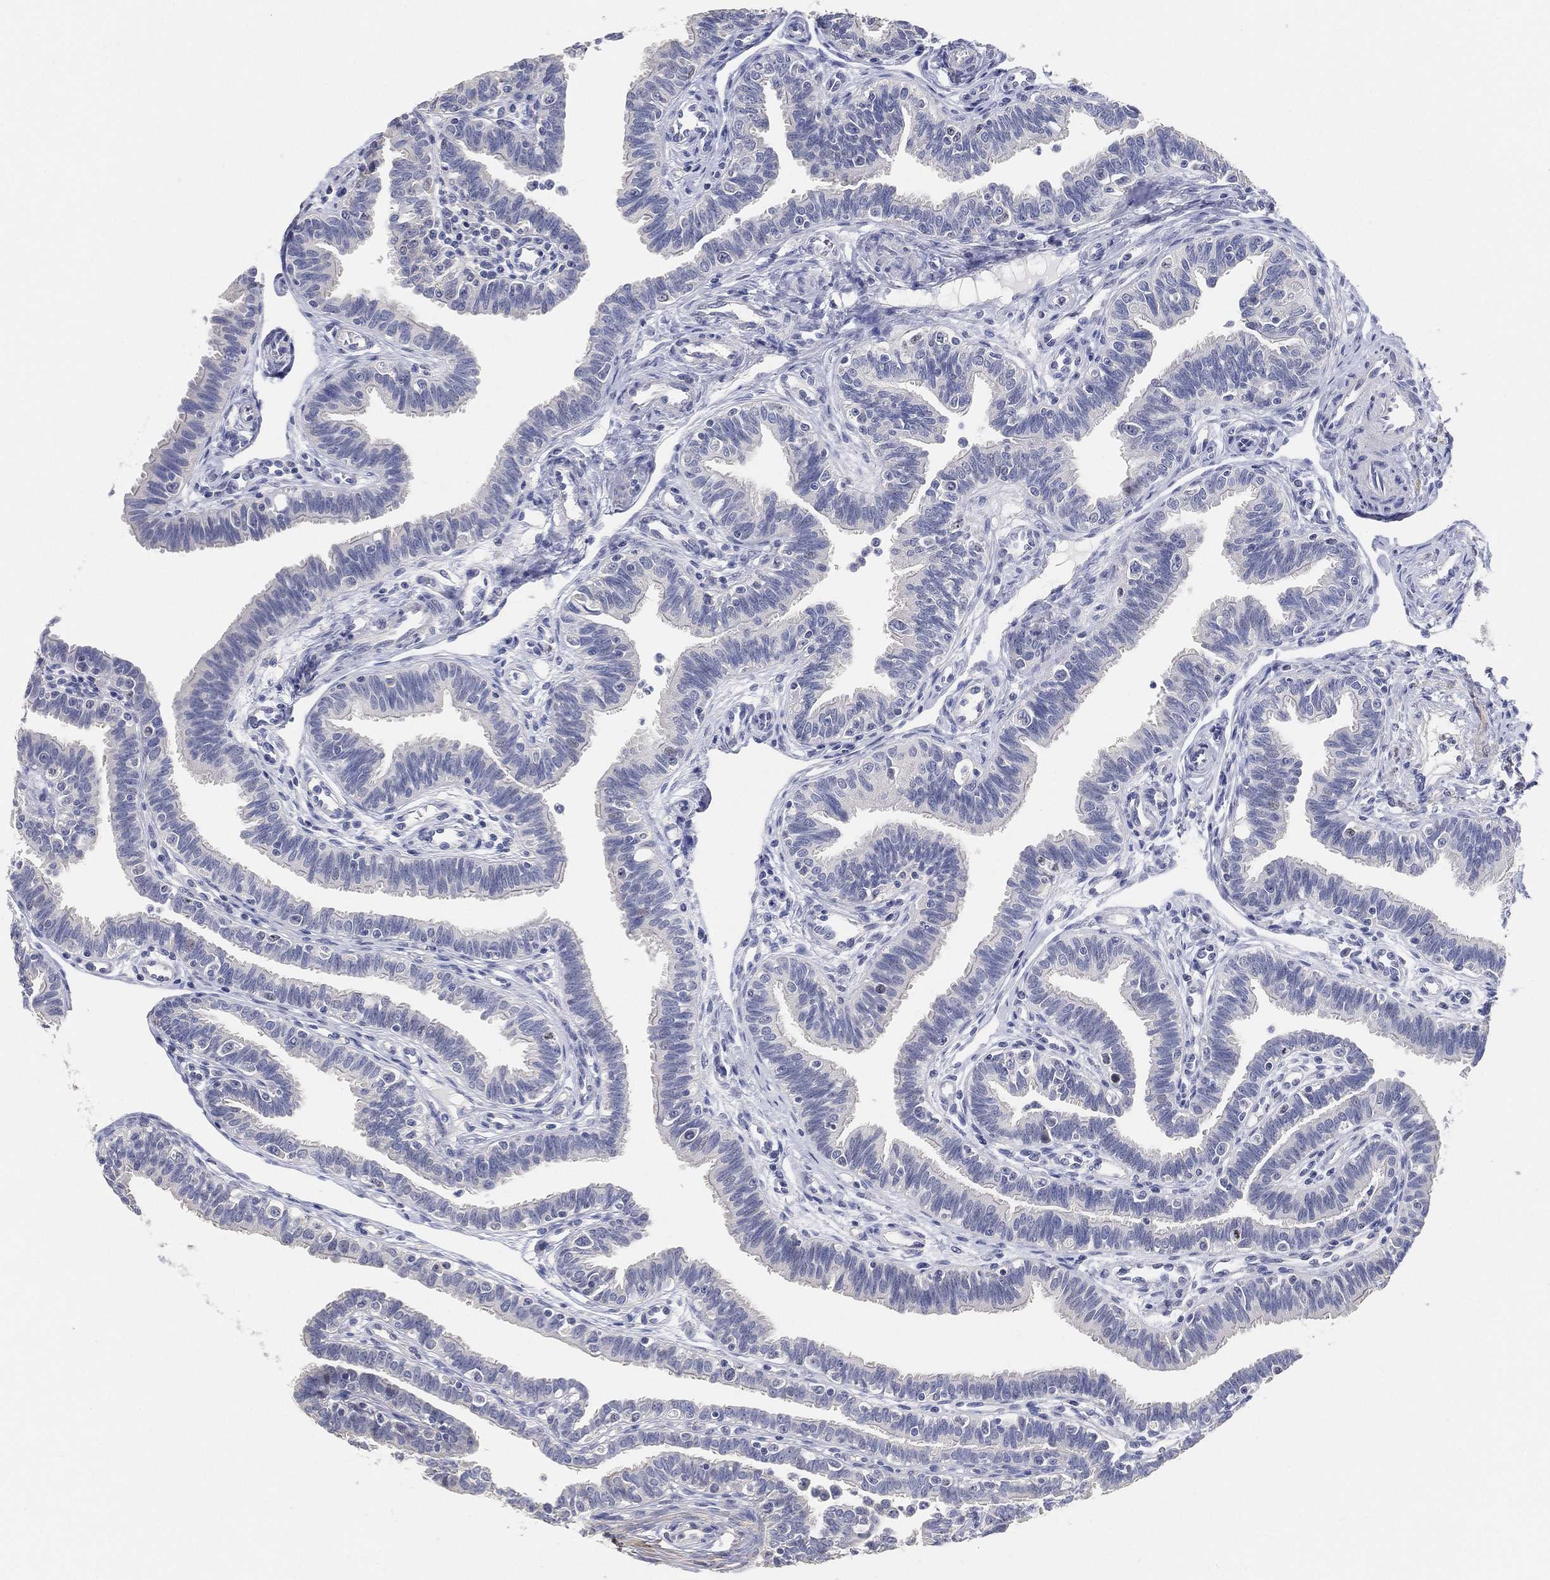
{"staining": {"intensity": "negative", "quantity": "none", "location": "none"}, "tissue": "fallopian tube", "cell_type": "Glandular cells", "image_type": "normal", "snomed": [{"axis": "morphology", "description": "Normal tissue, NOS"}, {"axis": "topography", "description": "Fallopian tube"}], "caption": "The immunohistochemistry micrograph has no significant expression in glandular cells of fallopian tube.", "gene": "FAM187B", "patient": {"sex": "female", "age": 36}}